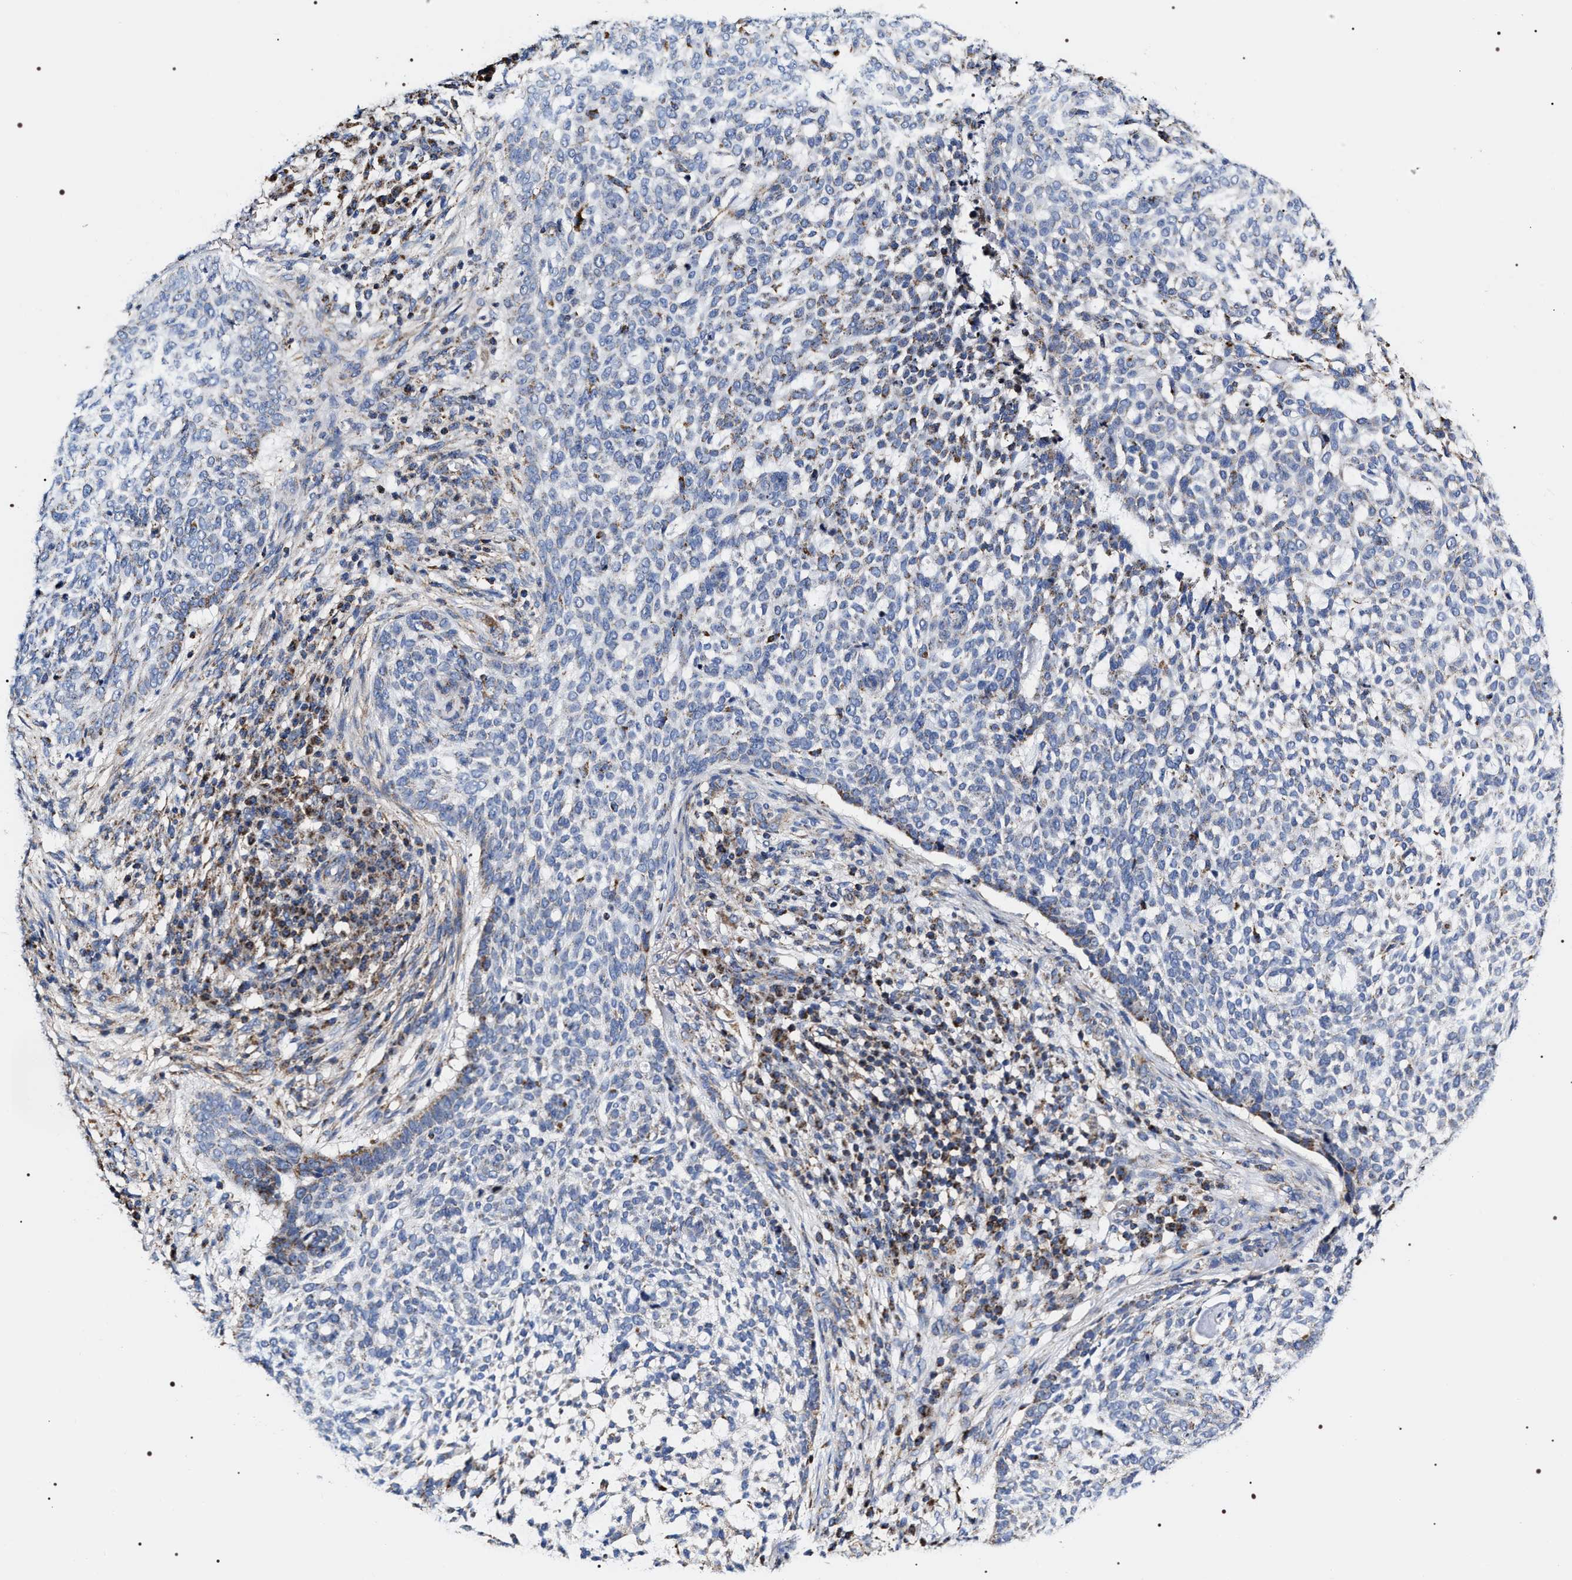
{"staining": {"intensity": "moderate", "quantity": "<25%", "location": "cytoplasmic/membranous"}, "tissue": "skin cancer", "cell_type": "Tumor cells", "image_type": "cancer", "snomed": [{"axis": "morphology", "description": "Basal cell carcinoma"}, {"axis": "topography", "description": "Skin"}], "caption": "Immunohistochemistry of human skin cancer (basal cell carcinoma) exhibits low levels of moderate cytoplasmic/membranous expression in about <25% of tumor cells.", "gene": "COG5", "patient": {"sex": "female", "age": 64}}